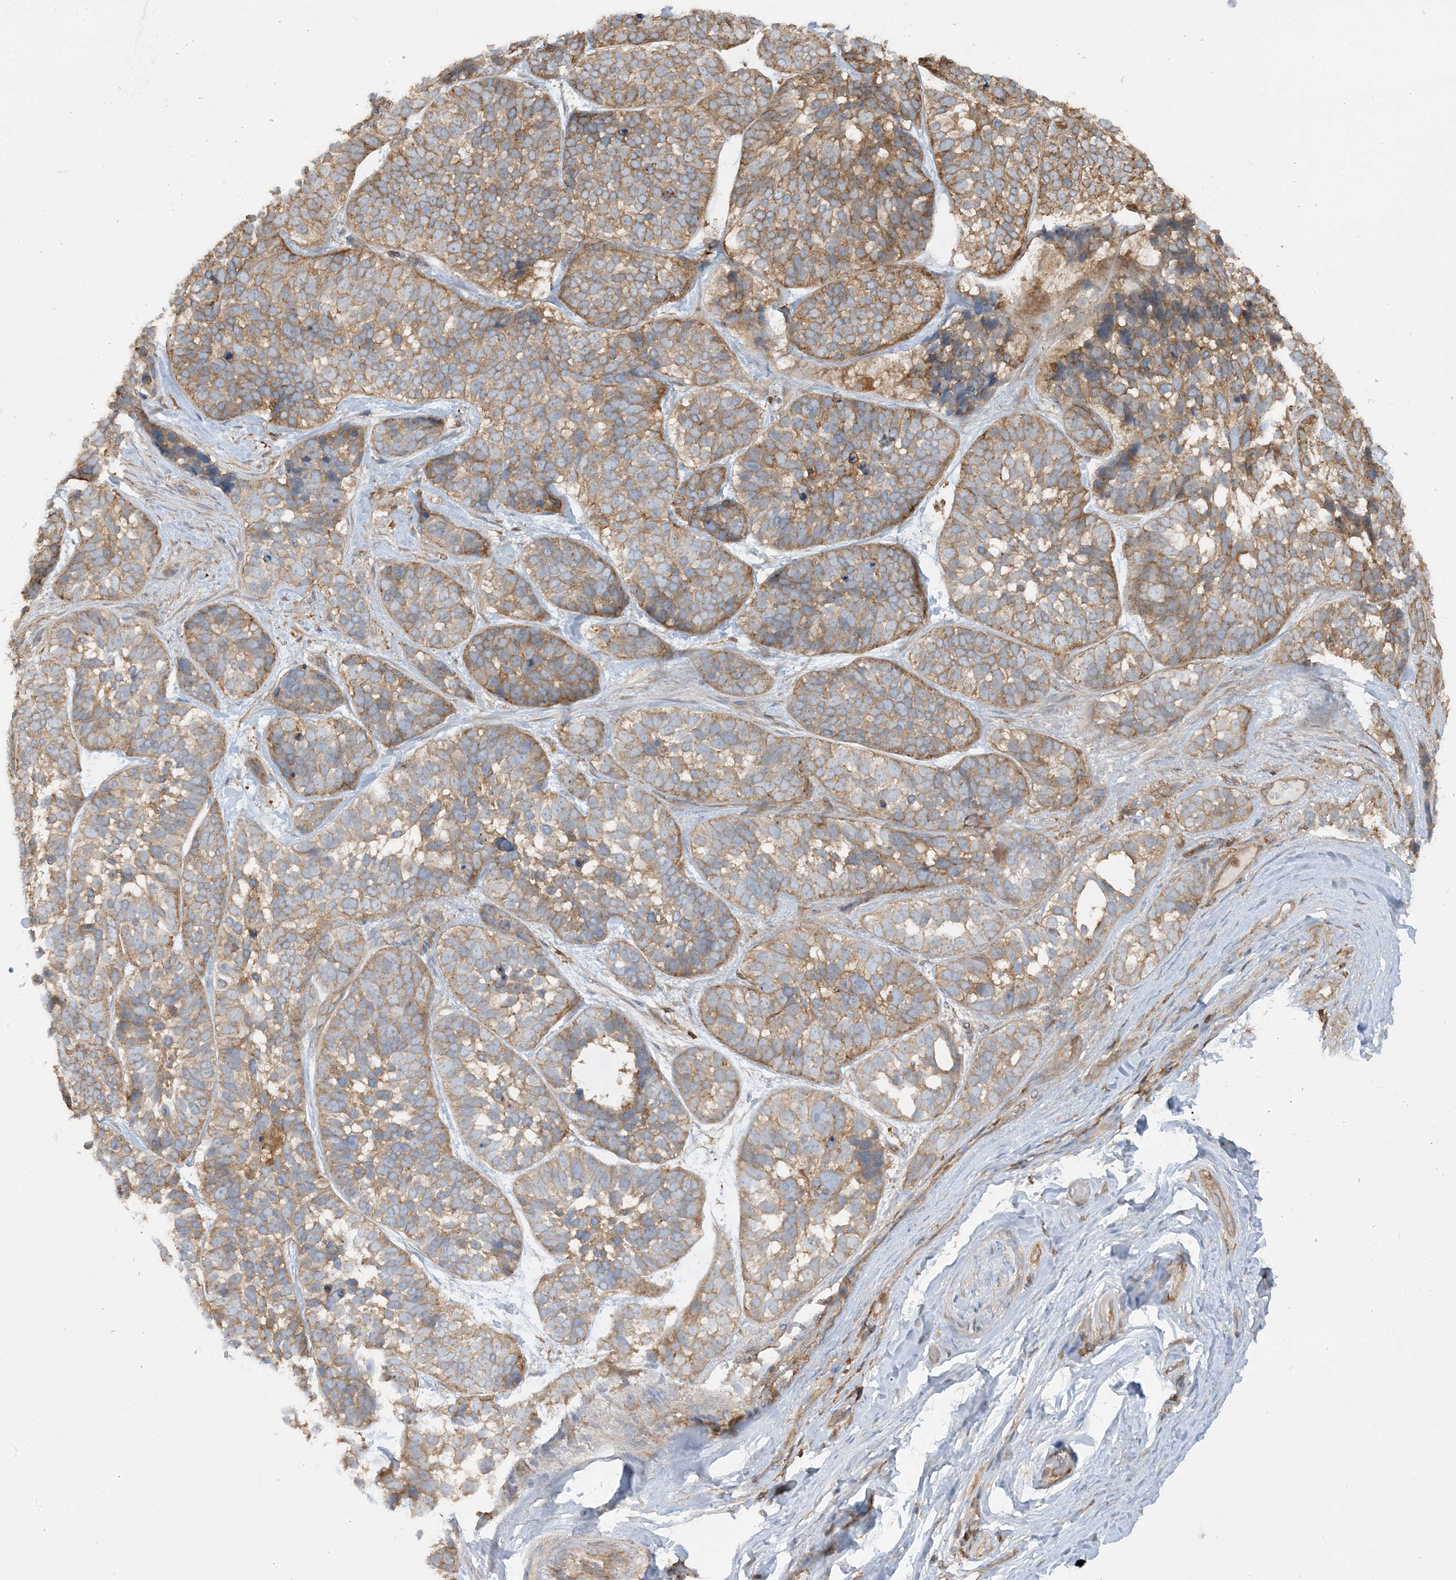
{"staining": {"intensity": "moderate", "quantity": ">75%", "location": "cytoplasmic/membranous"}, "tissue": "skin cancer", "cell_type": "Tumor cells", "image_type": "cancer", "snomed": [{"axis": "morphology", "description": "Basal cell carcinoma"}, {"axis": "topography", "description": "Skin"}], "caption": "The micrograph exhibits staining of skin basal cell carcinoma, revealing moderate cytoplasmic/membranous protein positivity (brown color) within tumor cells.", "gene": "CAPZB", "patient": {"sex": "male", "age": 62}}